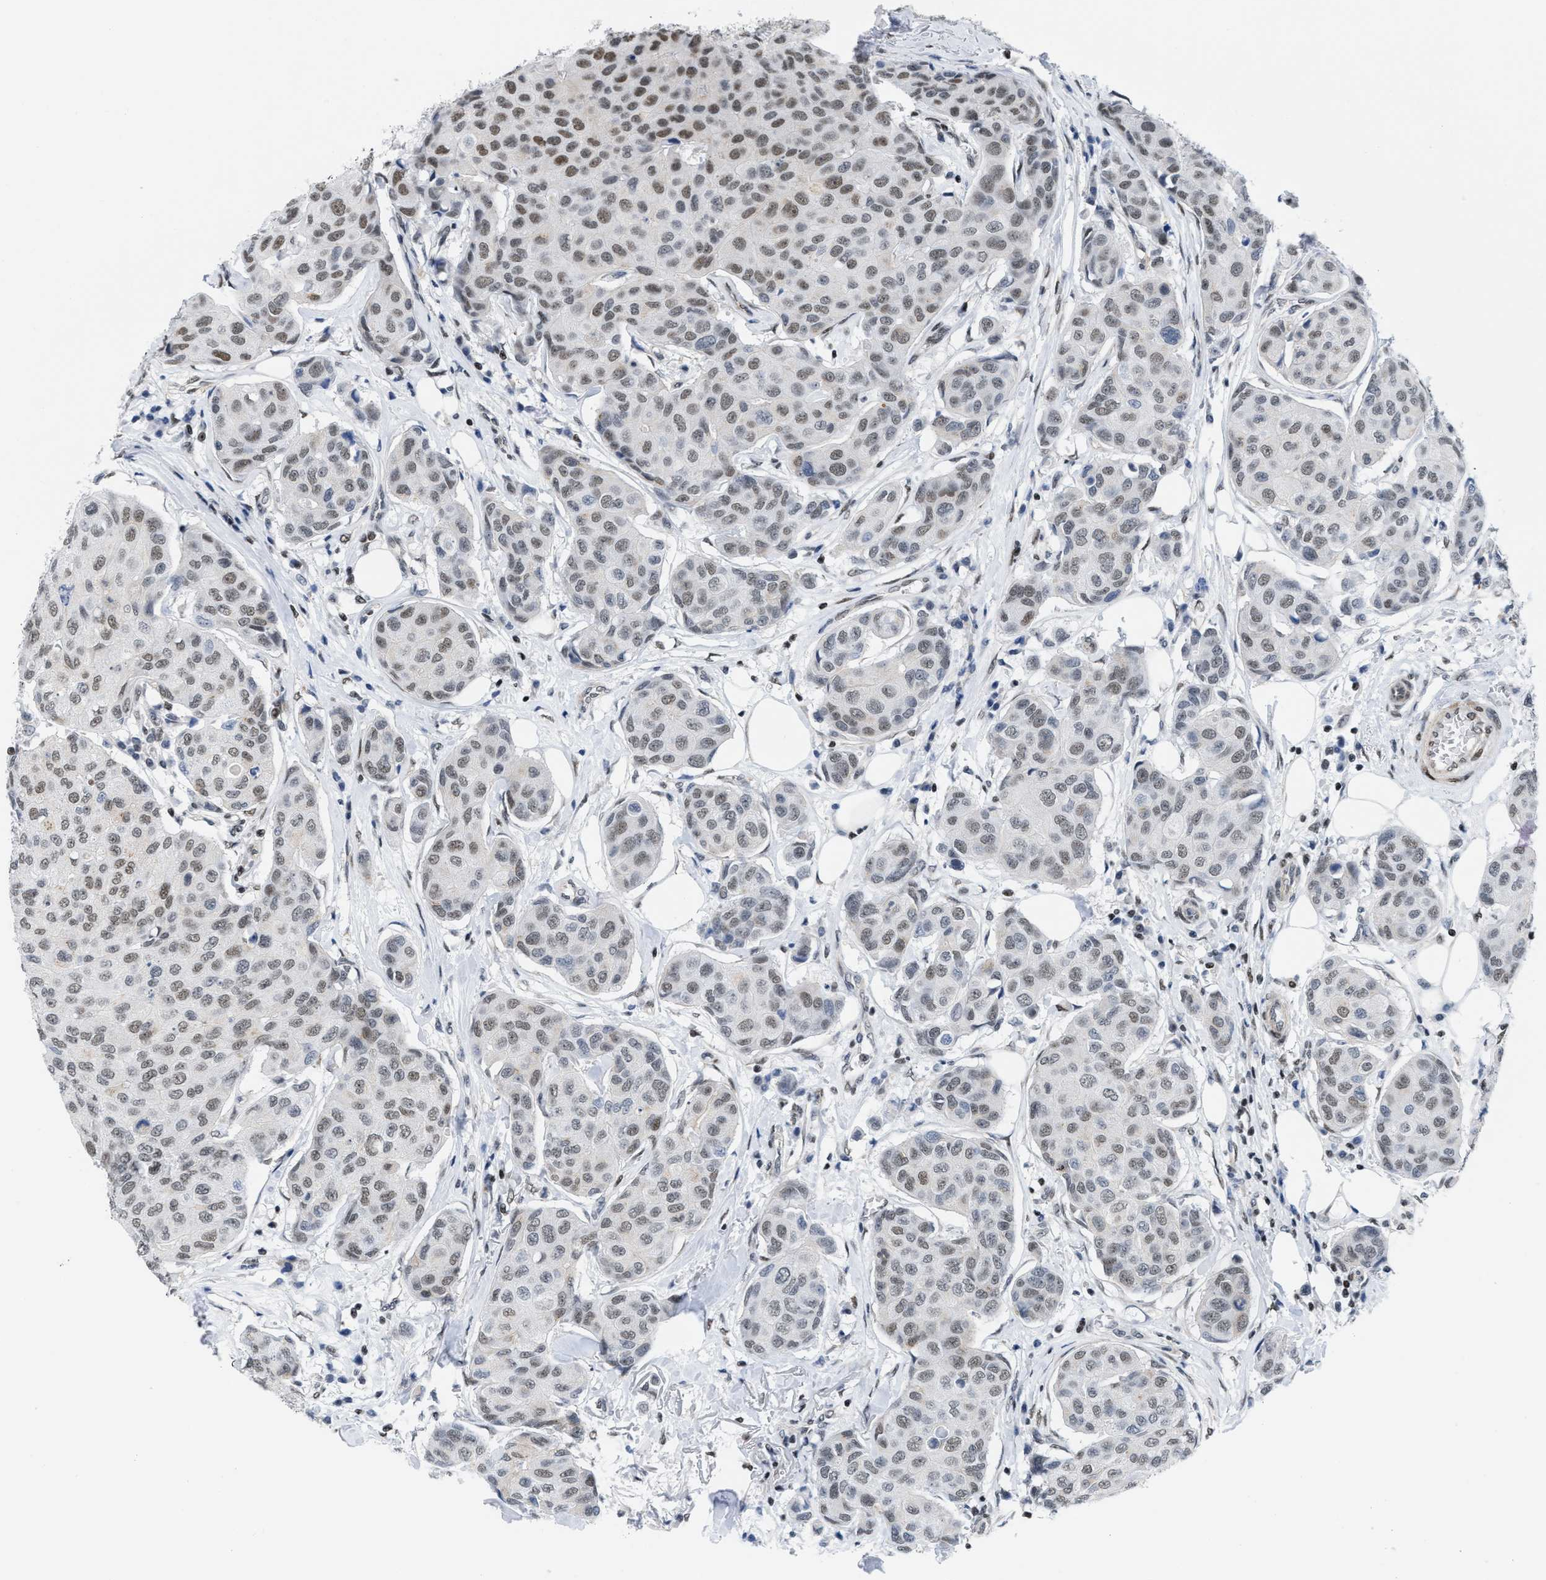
{"staining": {"intensity": "moderate", "quantity": "<25%", "location": "nuclear"}, "tissue": "breast cancer", "cell_type": "Tumor cells", "image_type": "cancer", "snomed": [{"axis": "morphology", "description": "Duct carcinoma"}, {"axis": "topography", "description": "Breast"}], "caption": "Immunohistochemical staining of invasive ductal carcinoma (breast) reveals moderate nuclear protein staining in approximately <25% of tumor cells.", "gene": "MIER1", "patient": {"sex": "female", "age": 80}}